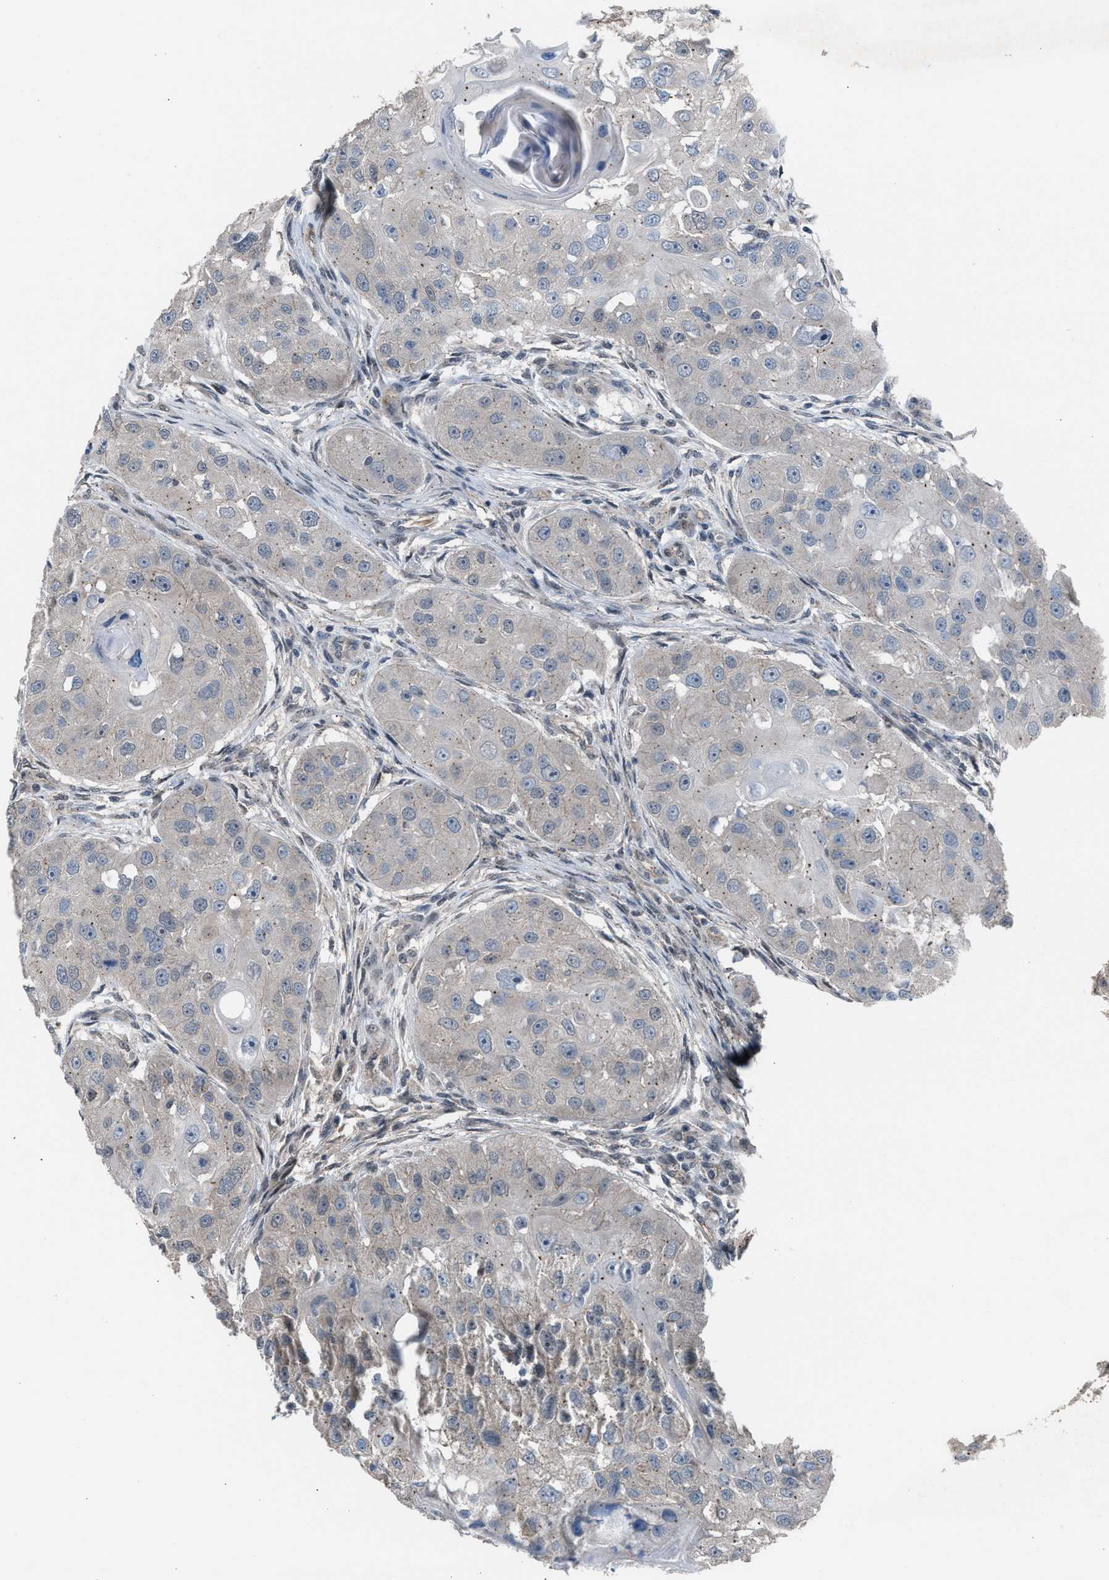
{"staining": {"intensity": "weak", "quantity": "25%-75%", "location": "cytoplasmic/membranous"}, "tissue": "head and neck cancer", "cell_type": "Tumor cells", "image_type": "cancer", "snomed": [{"axis": "morphology", "description": "Normal tissue, NOS"}, {"axis": "morphology", "description": "Squamous cell carcinoma, NOS"}, {"axis": "topography", "description": "Skeletal muscle"}, {"axis": "topography", "description": "Head-Neck"}], "caption": "The micrograph shows staining of squamous cell carcinoma (head and neck), revealing weak cytoplasmic/membranous protein expression (brown color) within tumor cells.", "gene": "CRTC1", "patient": {"sex": "male", "age": 51}}